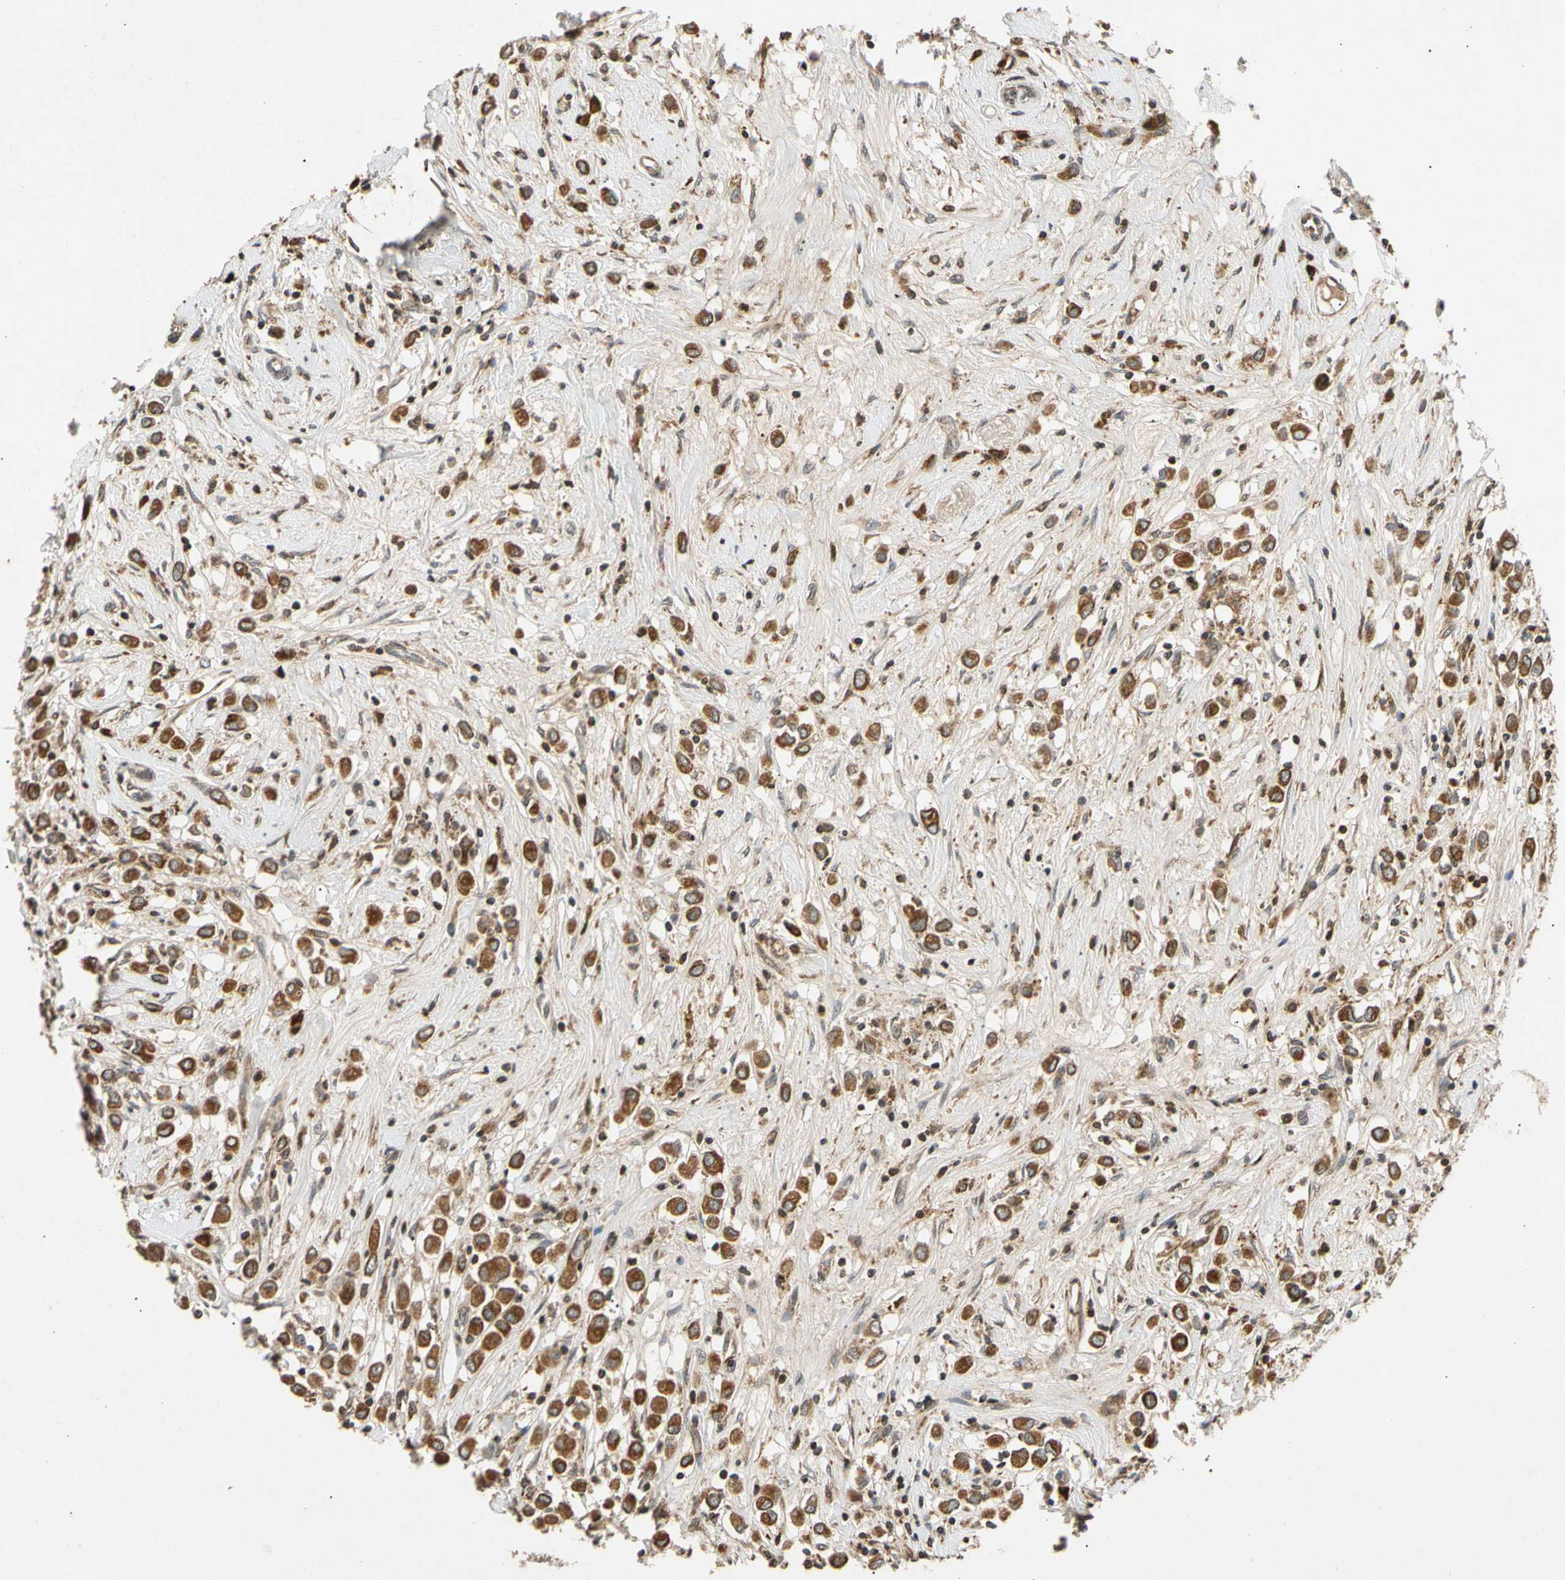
{"staining": {"intensity": "strong", "quantity": ">75%", "location": "cytoplasmic/membranous"}, "tissue": "breast cancer", "cell_type": "Tumor cells", "image_type": "cancer", "snomed": [{"axis": "morphology", "description": "Duct carcinoma"}, {"axis": "topography", "description": "Breast"}], "caption": "Brown immunohistochemical staining in human breast cancer exhibits strong cytoplasmic/membranous staining in approximately >75% of tumor cells.", "gene": "MRPS22", "patient": {"sex": "female", "age": 61}}